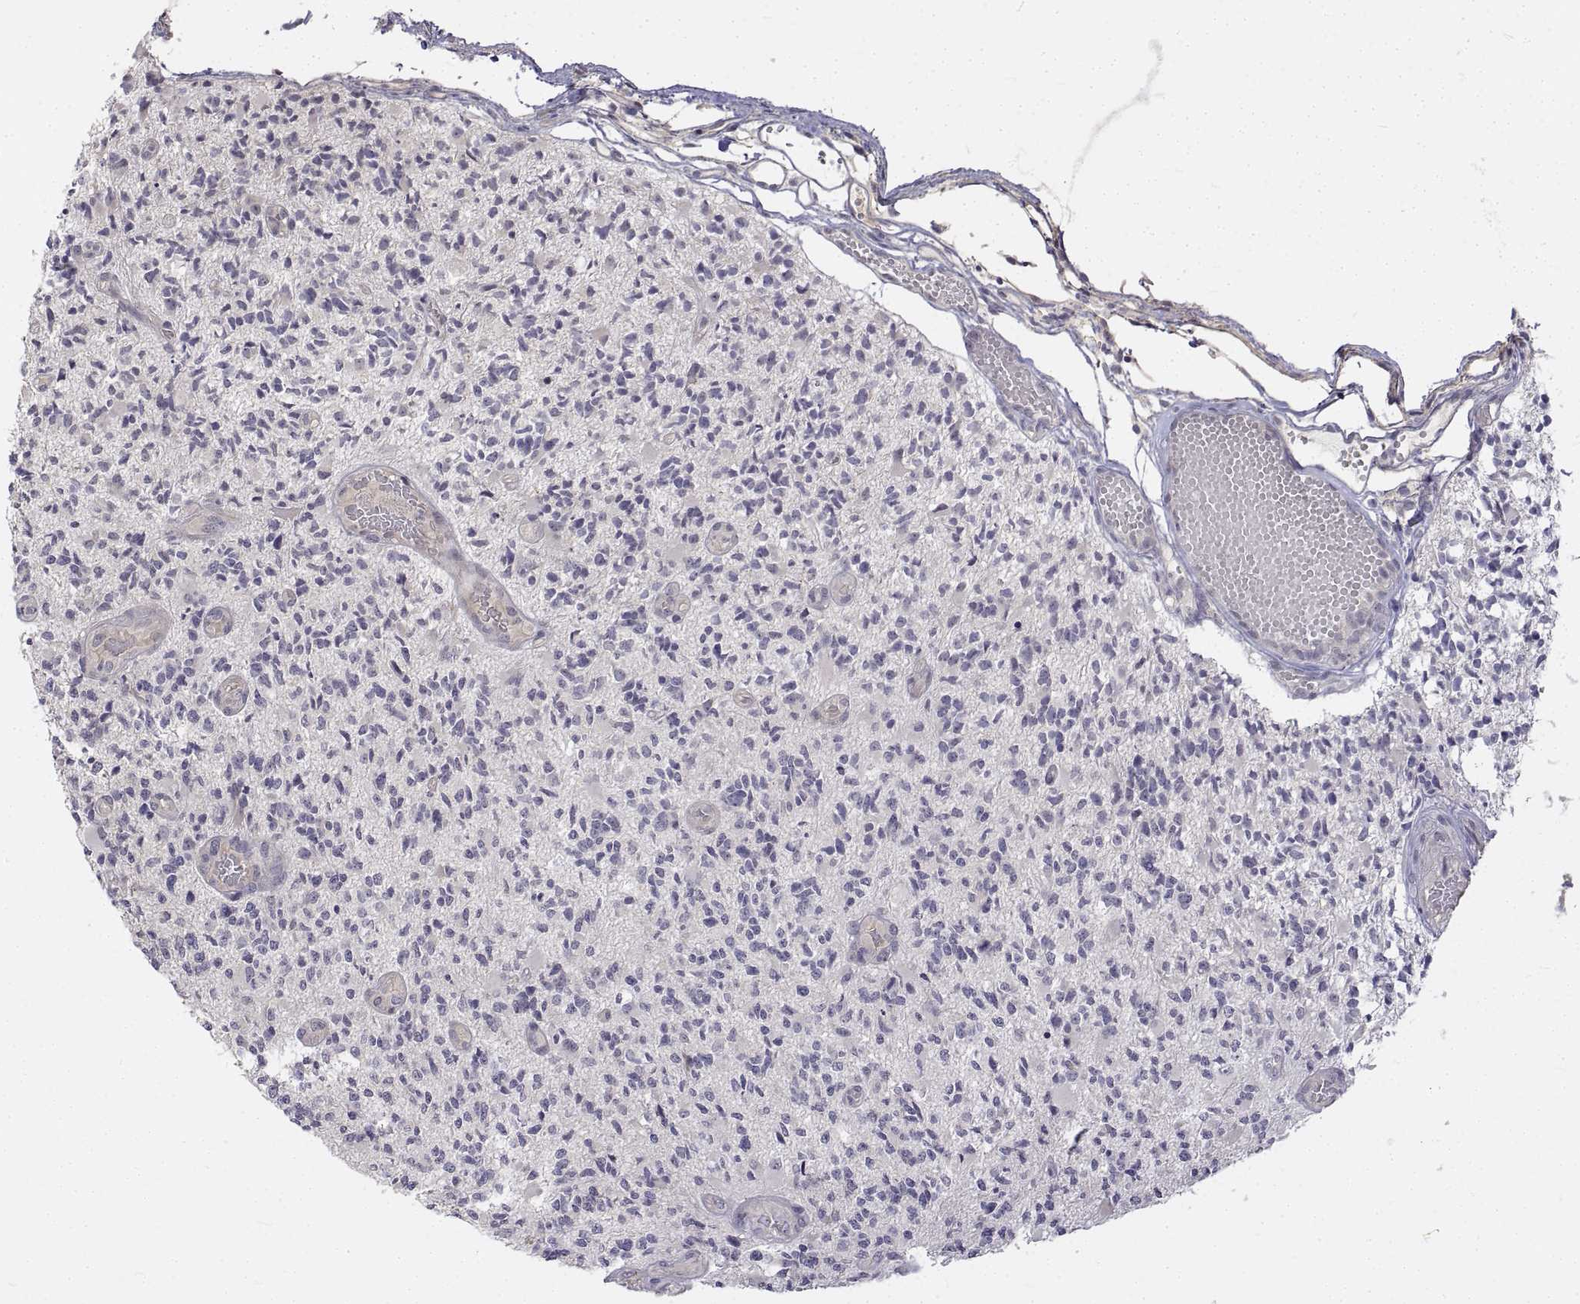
{"staining": {"intensity": "negative", "quantity": "none", "location": "none"}, "tissue": "glioma", "cell_type": "Tumor cells", "image_type": "cancer", "snomed": [{"axis": "morphology", "description": "Glioma, malignant, High grade"}, {"axis": "topography", "description": "Brain"}], "caption": "Immunohistochemistry (IHC) of glioma reveals no staining in tumor cells.", "gene": "ANO2", "patient": {"sex": "female", "age": 63}}